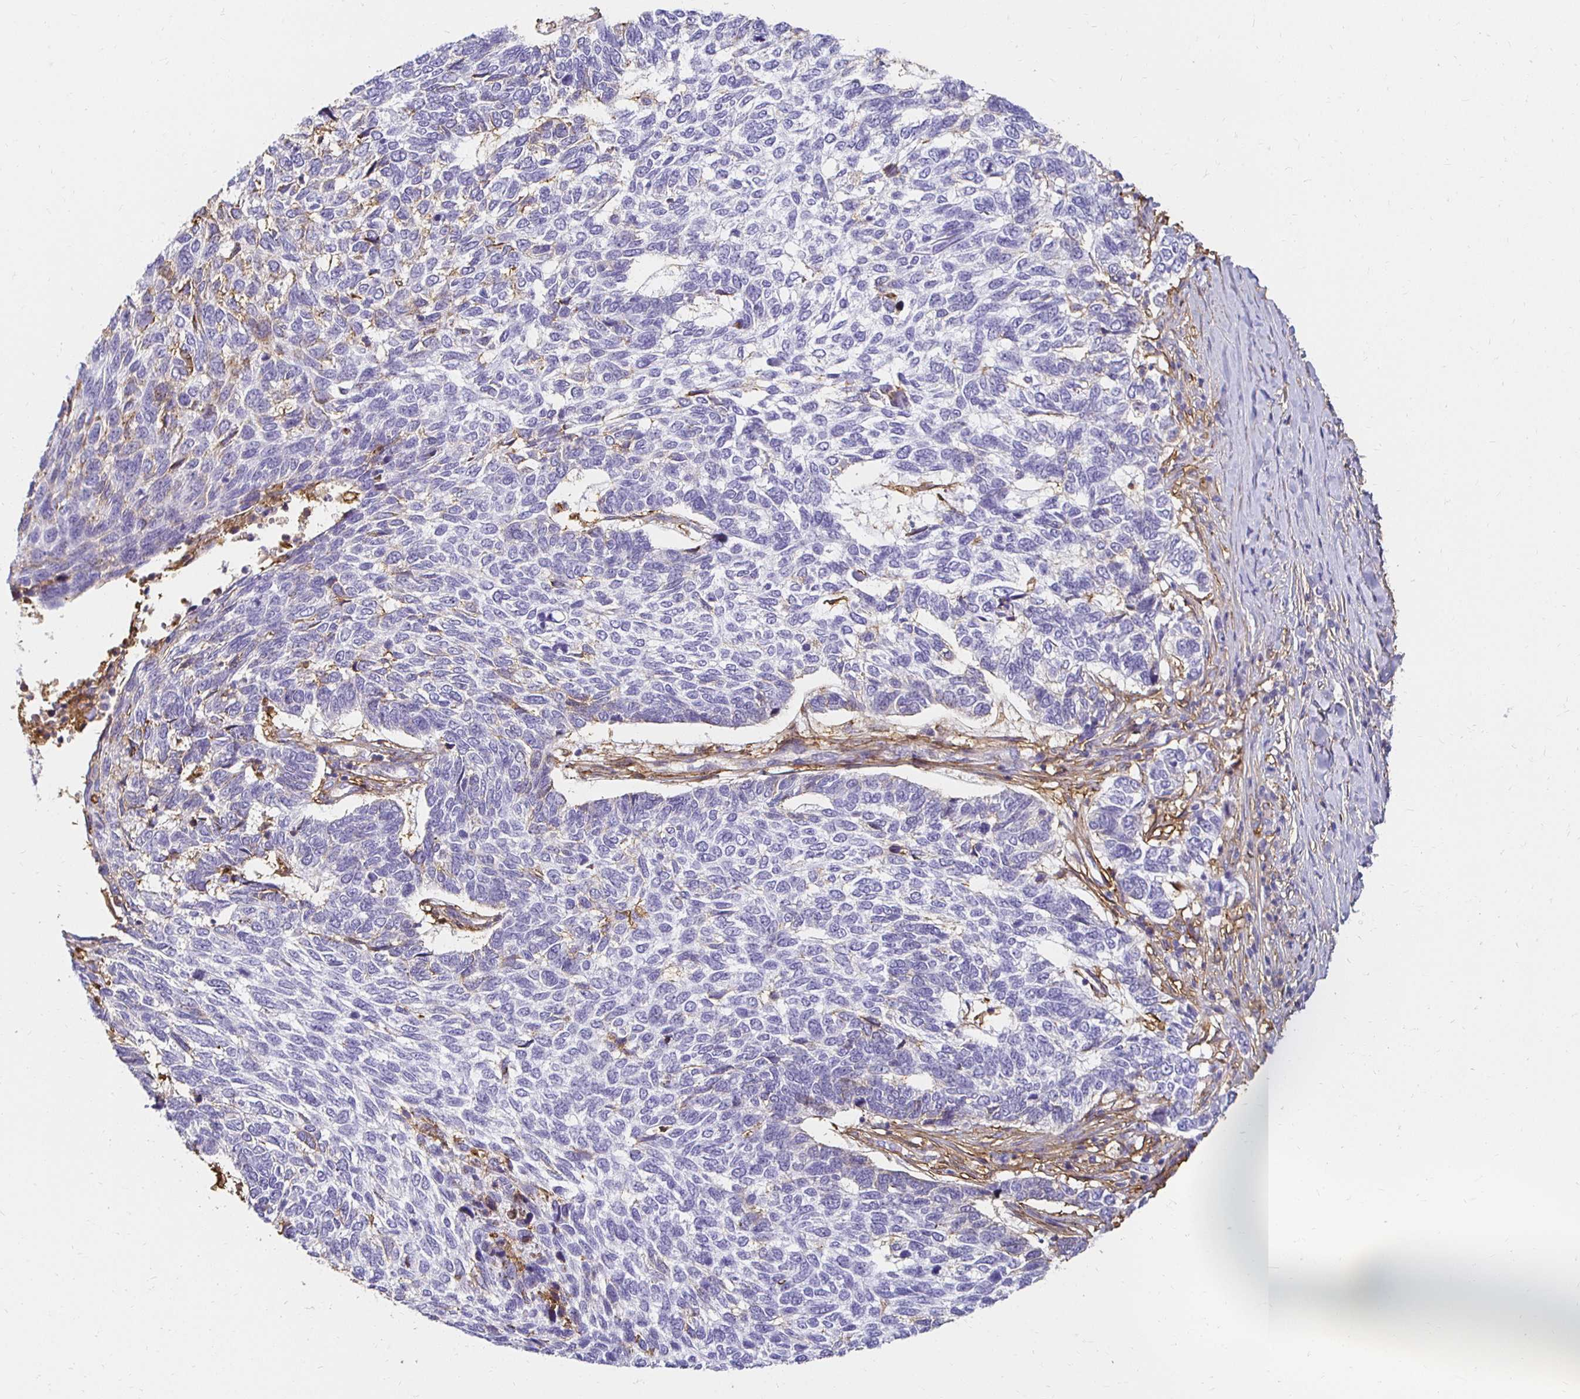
{"staining": {"intensity": "negative", "quantity": "none", "location": "none"}, "tissue": "skin cancer", "cell_type": "Tumor cells", "image_type": "cancer", "snomed": [{"axis": "morphology", "description": "Basal cell carcinoma"}, {"axis": "topography", "description": "Skin"}], "caption": "High magnification brightfield microscopy of skin cancer stained with DAB (3,3'-diaminobenzidine) (brown) and counterstained with hematoxylin (blue): tumor cells show no significant staining.", "gene": "TAS1R3", "patient": {"sex": "female", "age": 65}}